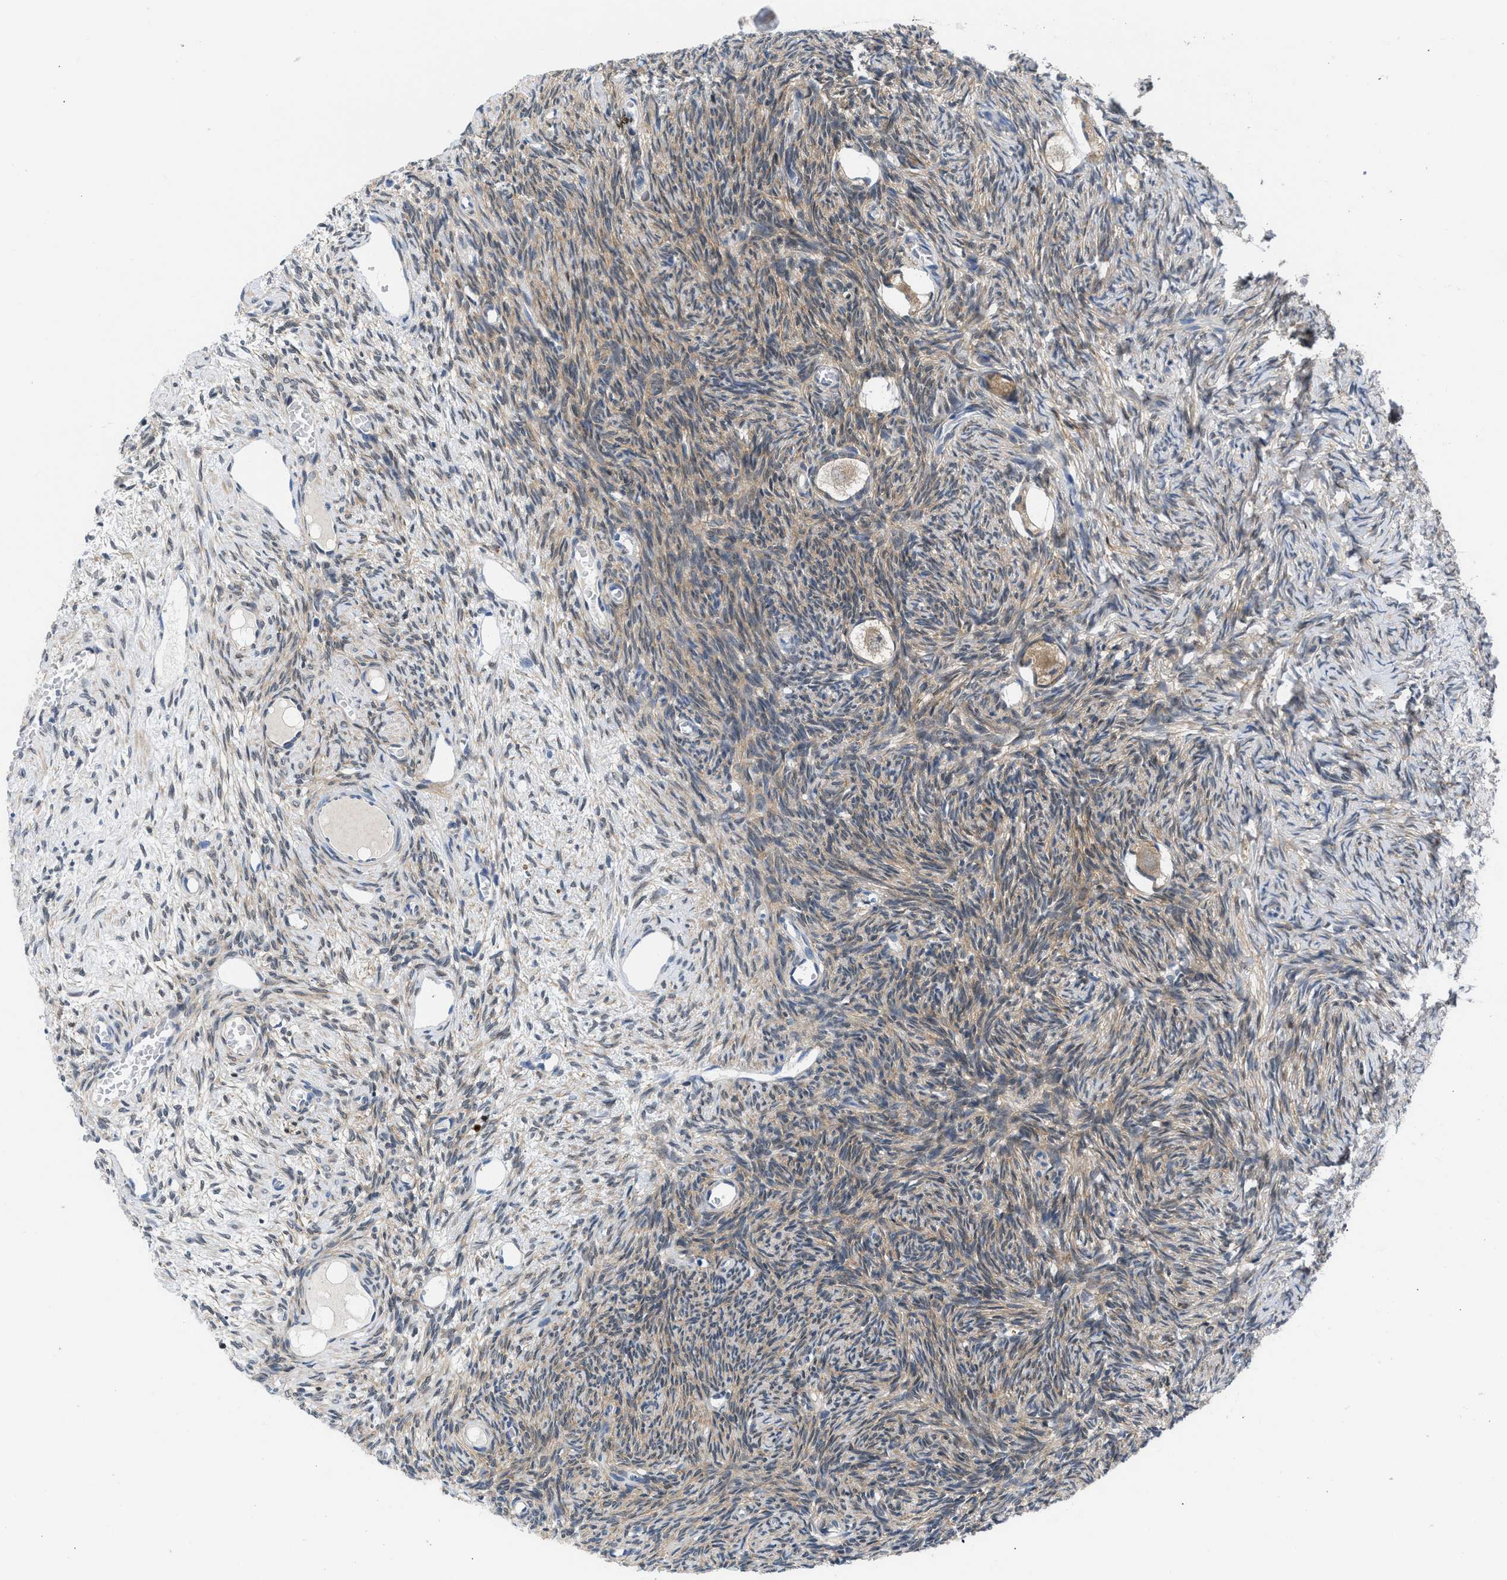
{"staining": {"intensity": "weak", "quantity": "25%-75%", "location": "cytoplasmic/membranous"}, "tissue": "ovary", "cell_type": "Follicle cells", "image_type": "normal", "snomed": [{"axis": "morphology", "description": "Normal tissue, NOS"}, {"axis": "topography", "description": "Ovary"}], "caption": "Ovary stained with IHC reveals weak cytoplasmic/membranous staining in about 25%-75% of follicle cells.", "gene": "CBR1", "patient": {"sex": "female", "age": 27}}